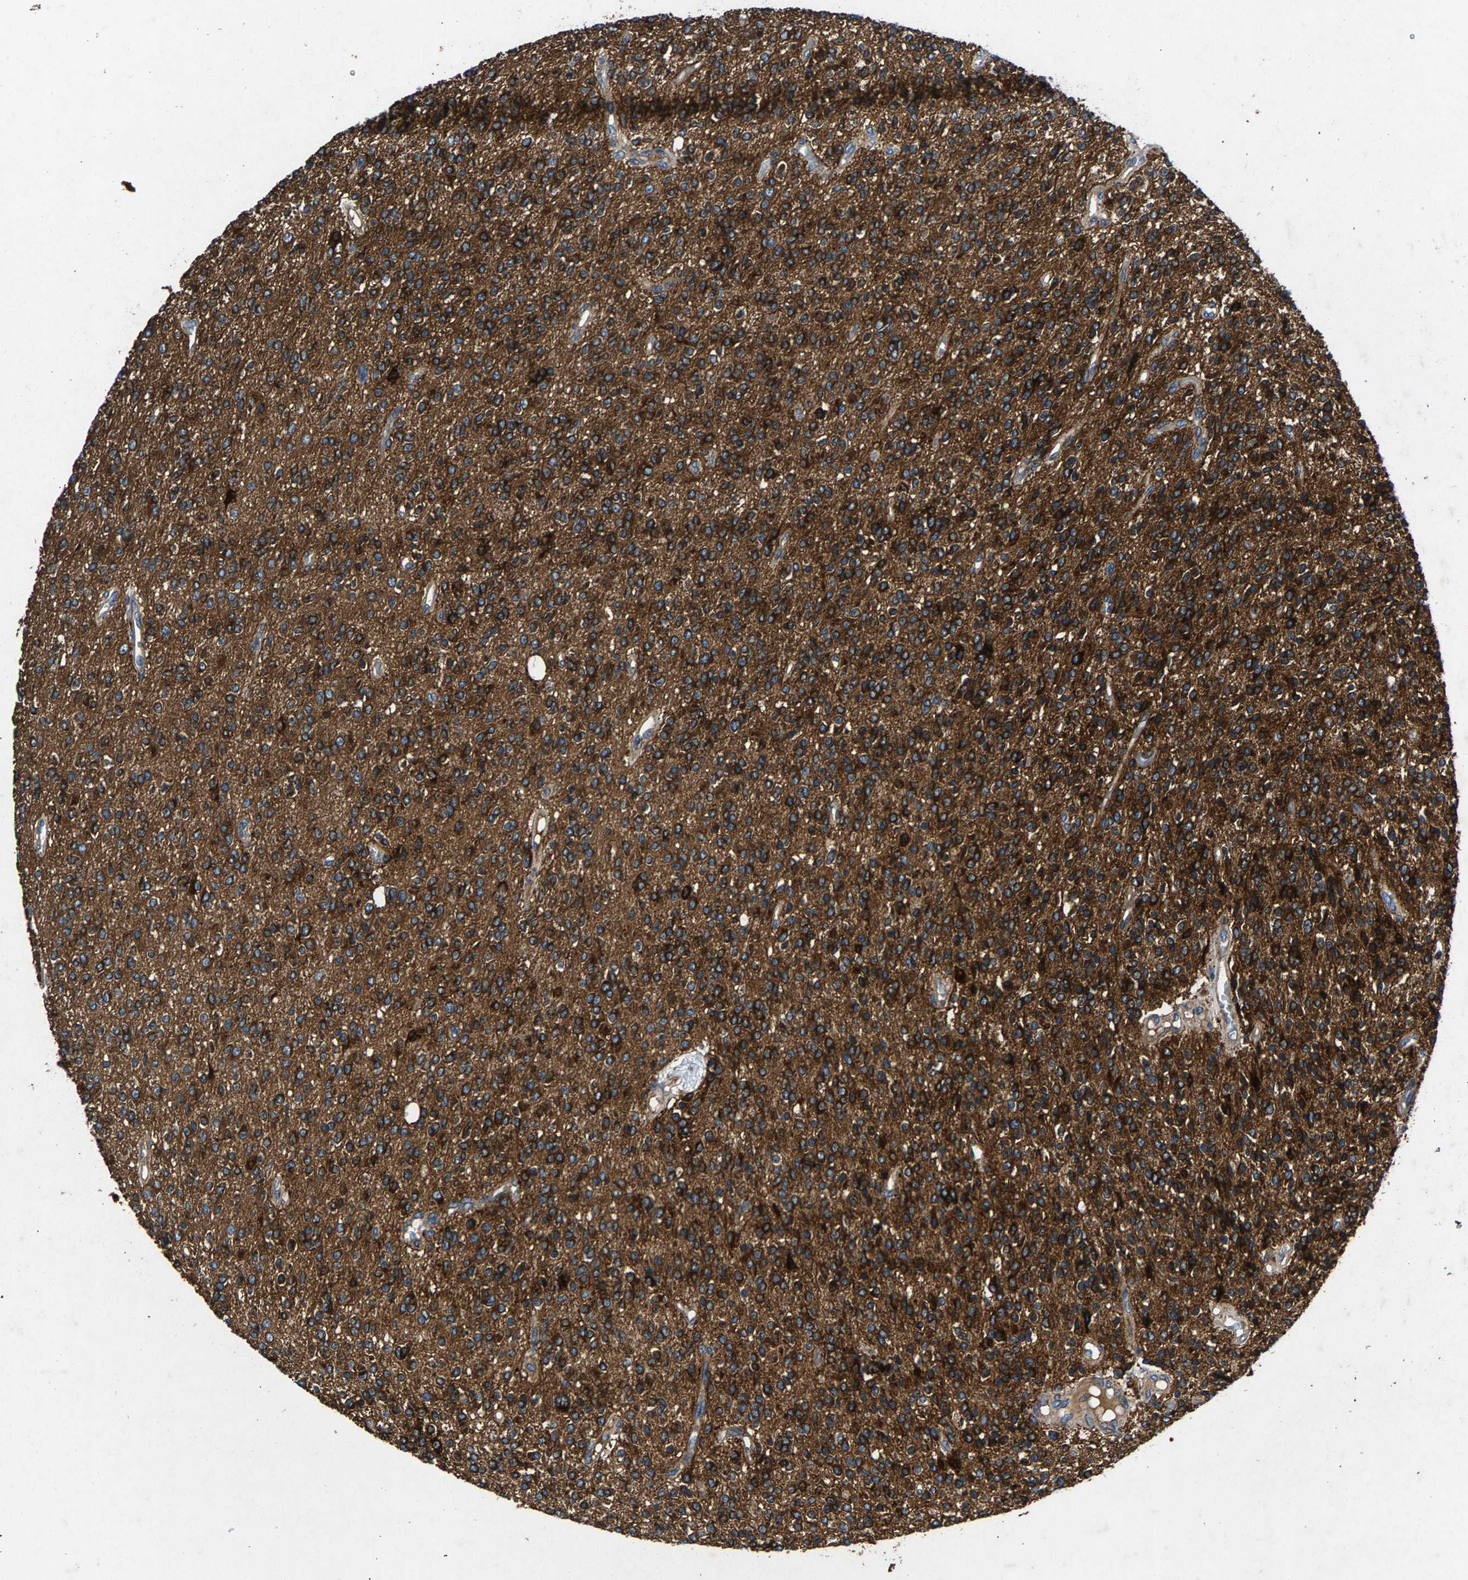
{"staining": {"intensity": "strong", "quantity": ">75%", "location": "cytoplasmic/membranous"}, "tissue": "glioma", "cell_type": "Tumor cells", "image_type": "cancer", "snomed": [{"axis": "morphology", "description": "Glioma, malignant, High grade"}, {"axis": "topography", "description": "Brain"}], "caption": "Immunohistochemical staining of human glioma shows high levels of strong cytoplasmic/membranous expression in approximately >75% of tumor cells. (IHC, brightfield microscopy, high magnification).", "gene": "LPCAT1", "patient": {"sex": "male", "age": 34}}